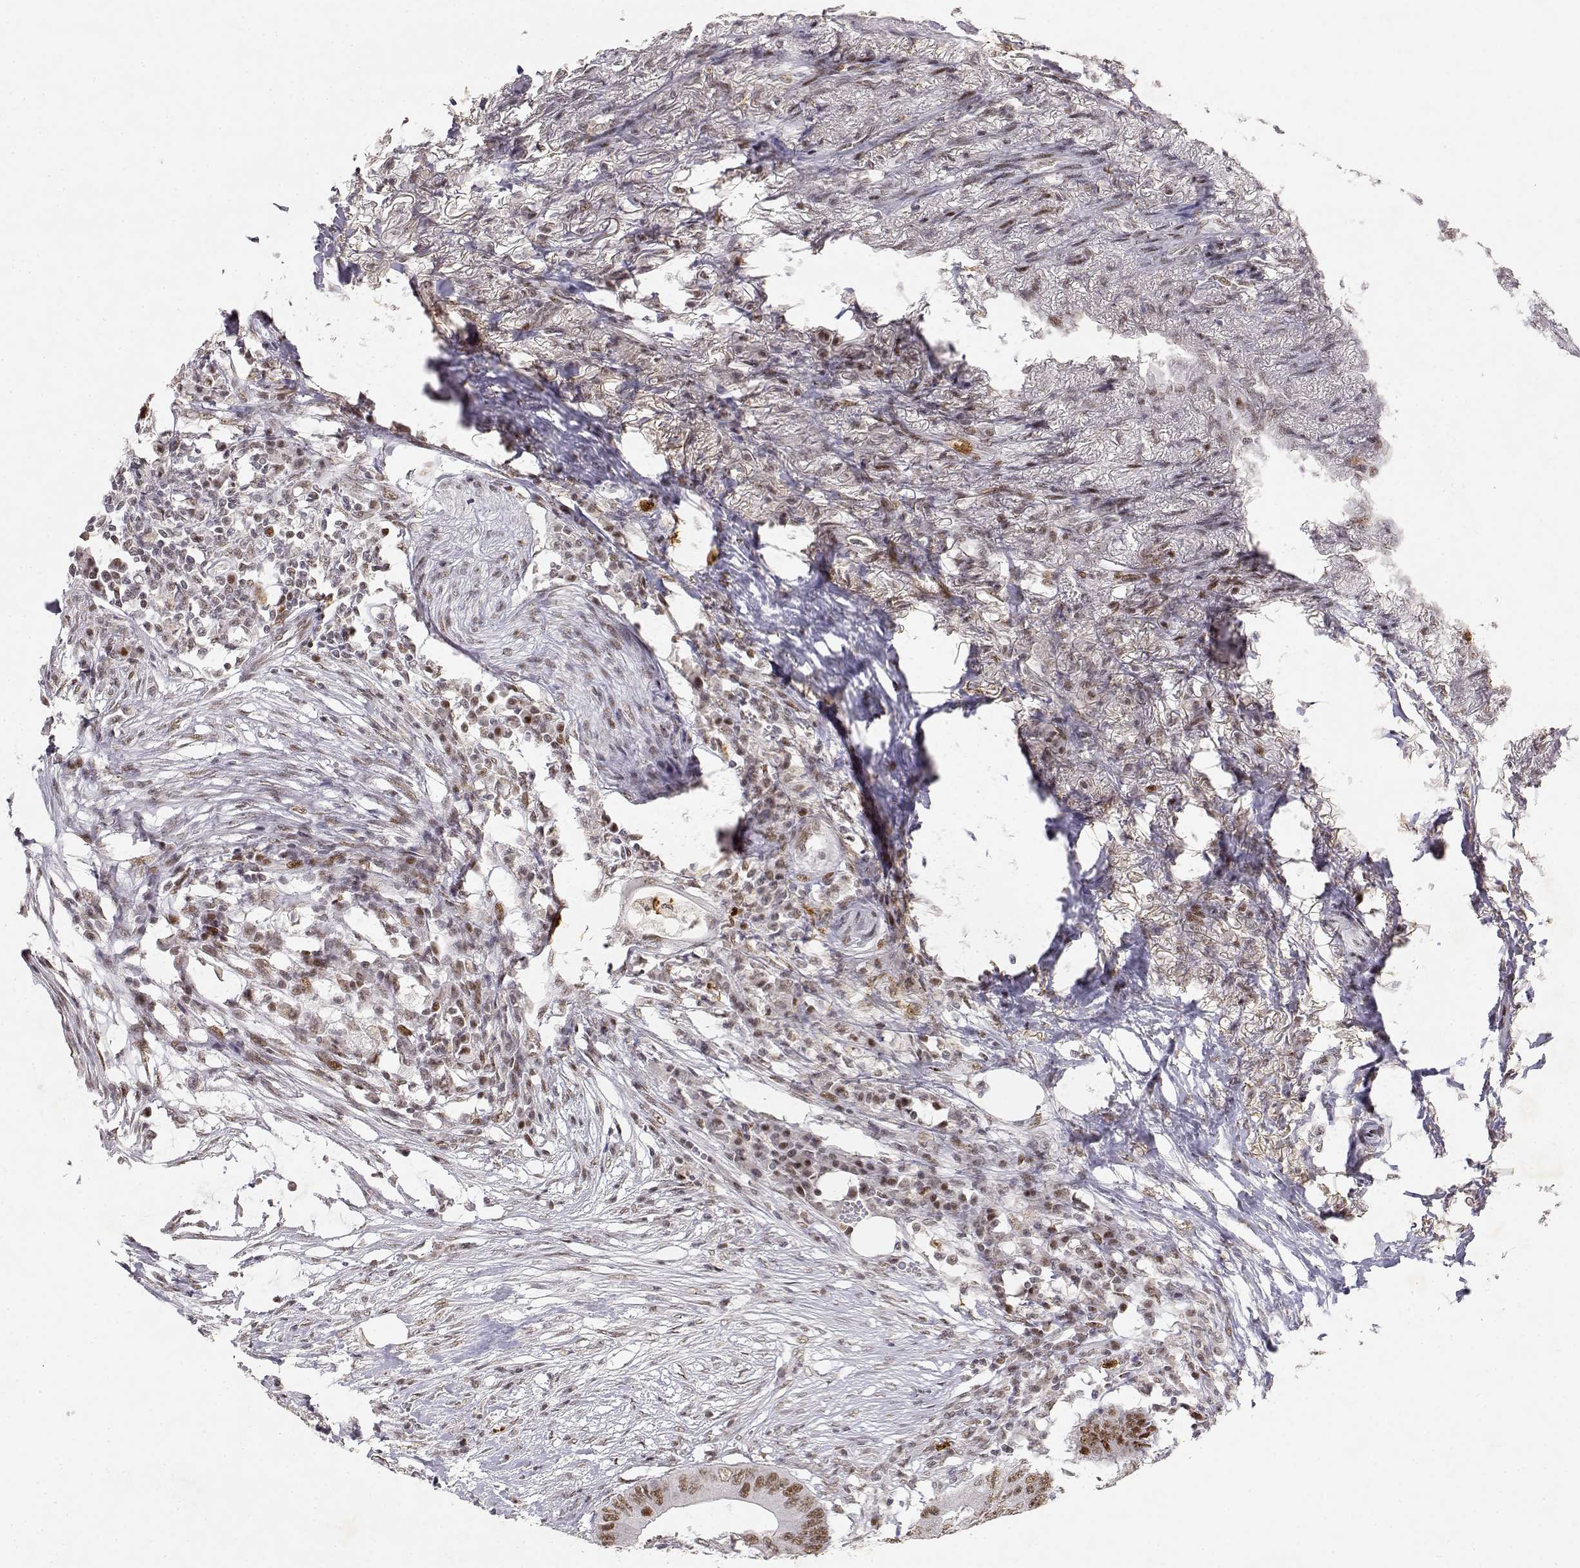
{"staining": {"intensity": "moderate", "quantity": ">75%", "location": "nuclear"}, "tissue": "colorectal cancer", "cell_type": "Tumor cells", "image_type": "cancer", "snomed": [{"axis": "morphology", "description": "Adenocarcinoma, NOS"}, {"axis": "topography", "description": "Colon"}], "caption": "Colorectal cancer (adenocarcinoma) was stained to show a protein in brown. There is medium levels of moderate nuclear expression in approximately >75% of tumor cells. The staining was performed using DAB (3,3'-diaminobenzidine), with brown indicating positive protein expression. Nuclei are stained blue with hematoxylin.", "gene": "RSF1", "patient": {"sex": "male", "age": 71}}